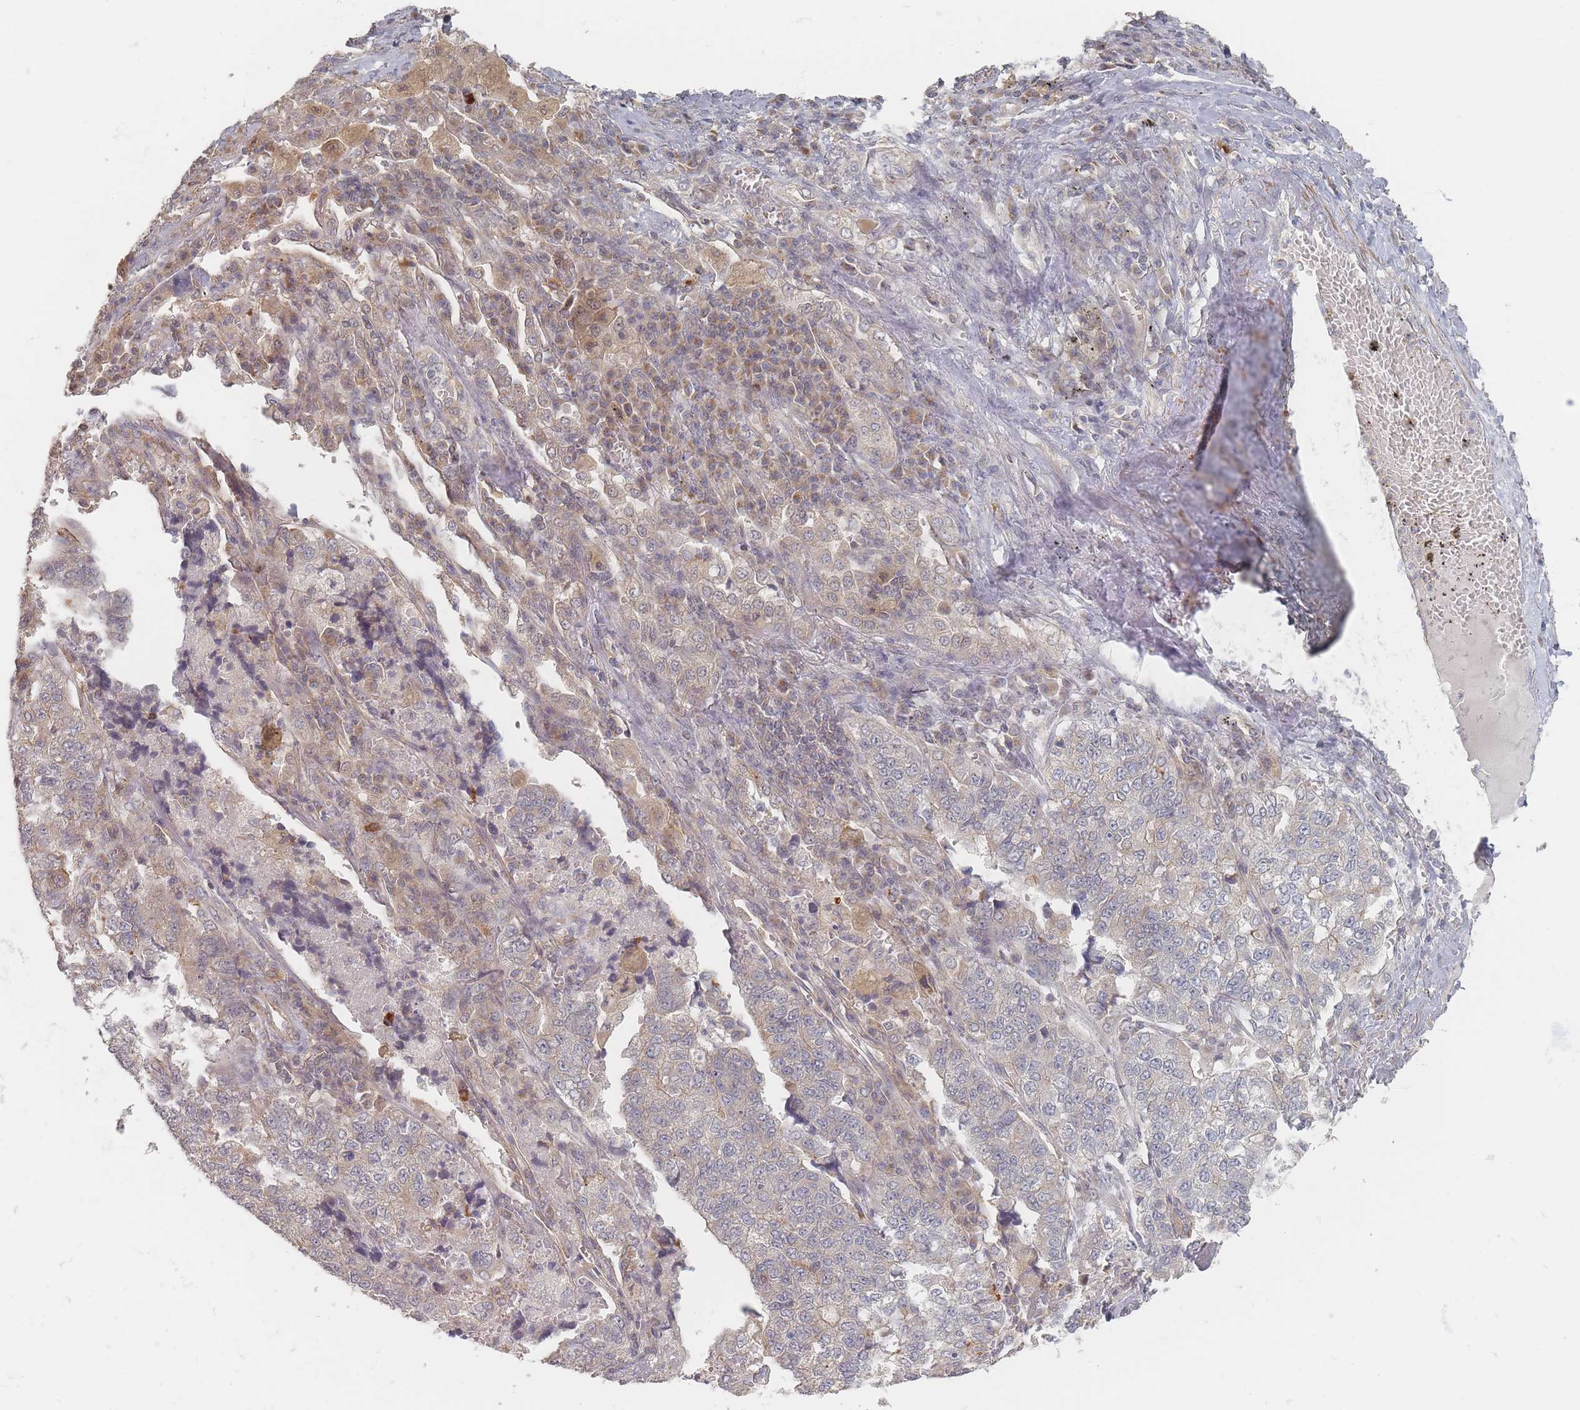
{"staining": {"intensity": "moderate", "quantity": "<25%", "location": "cytoplasmic/membranous"}, "tissue": "lung cancer", "cell_type": "Tumor cells", "image_type": "cancer", "snomed": [{"axis": "morphology", "description": "Adenocarcinoma, NOS"}, {"axis": "topography", "description": "Lung"}], "caption": "Moderate cytoplasmic/membranous positivity for a protein is seen in about <25% of tumor cells of lung adenocarcinoma using IHC.", "gene": "GLE1", "patient": {"sex": "male", "age": 49}}